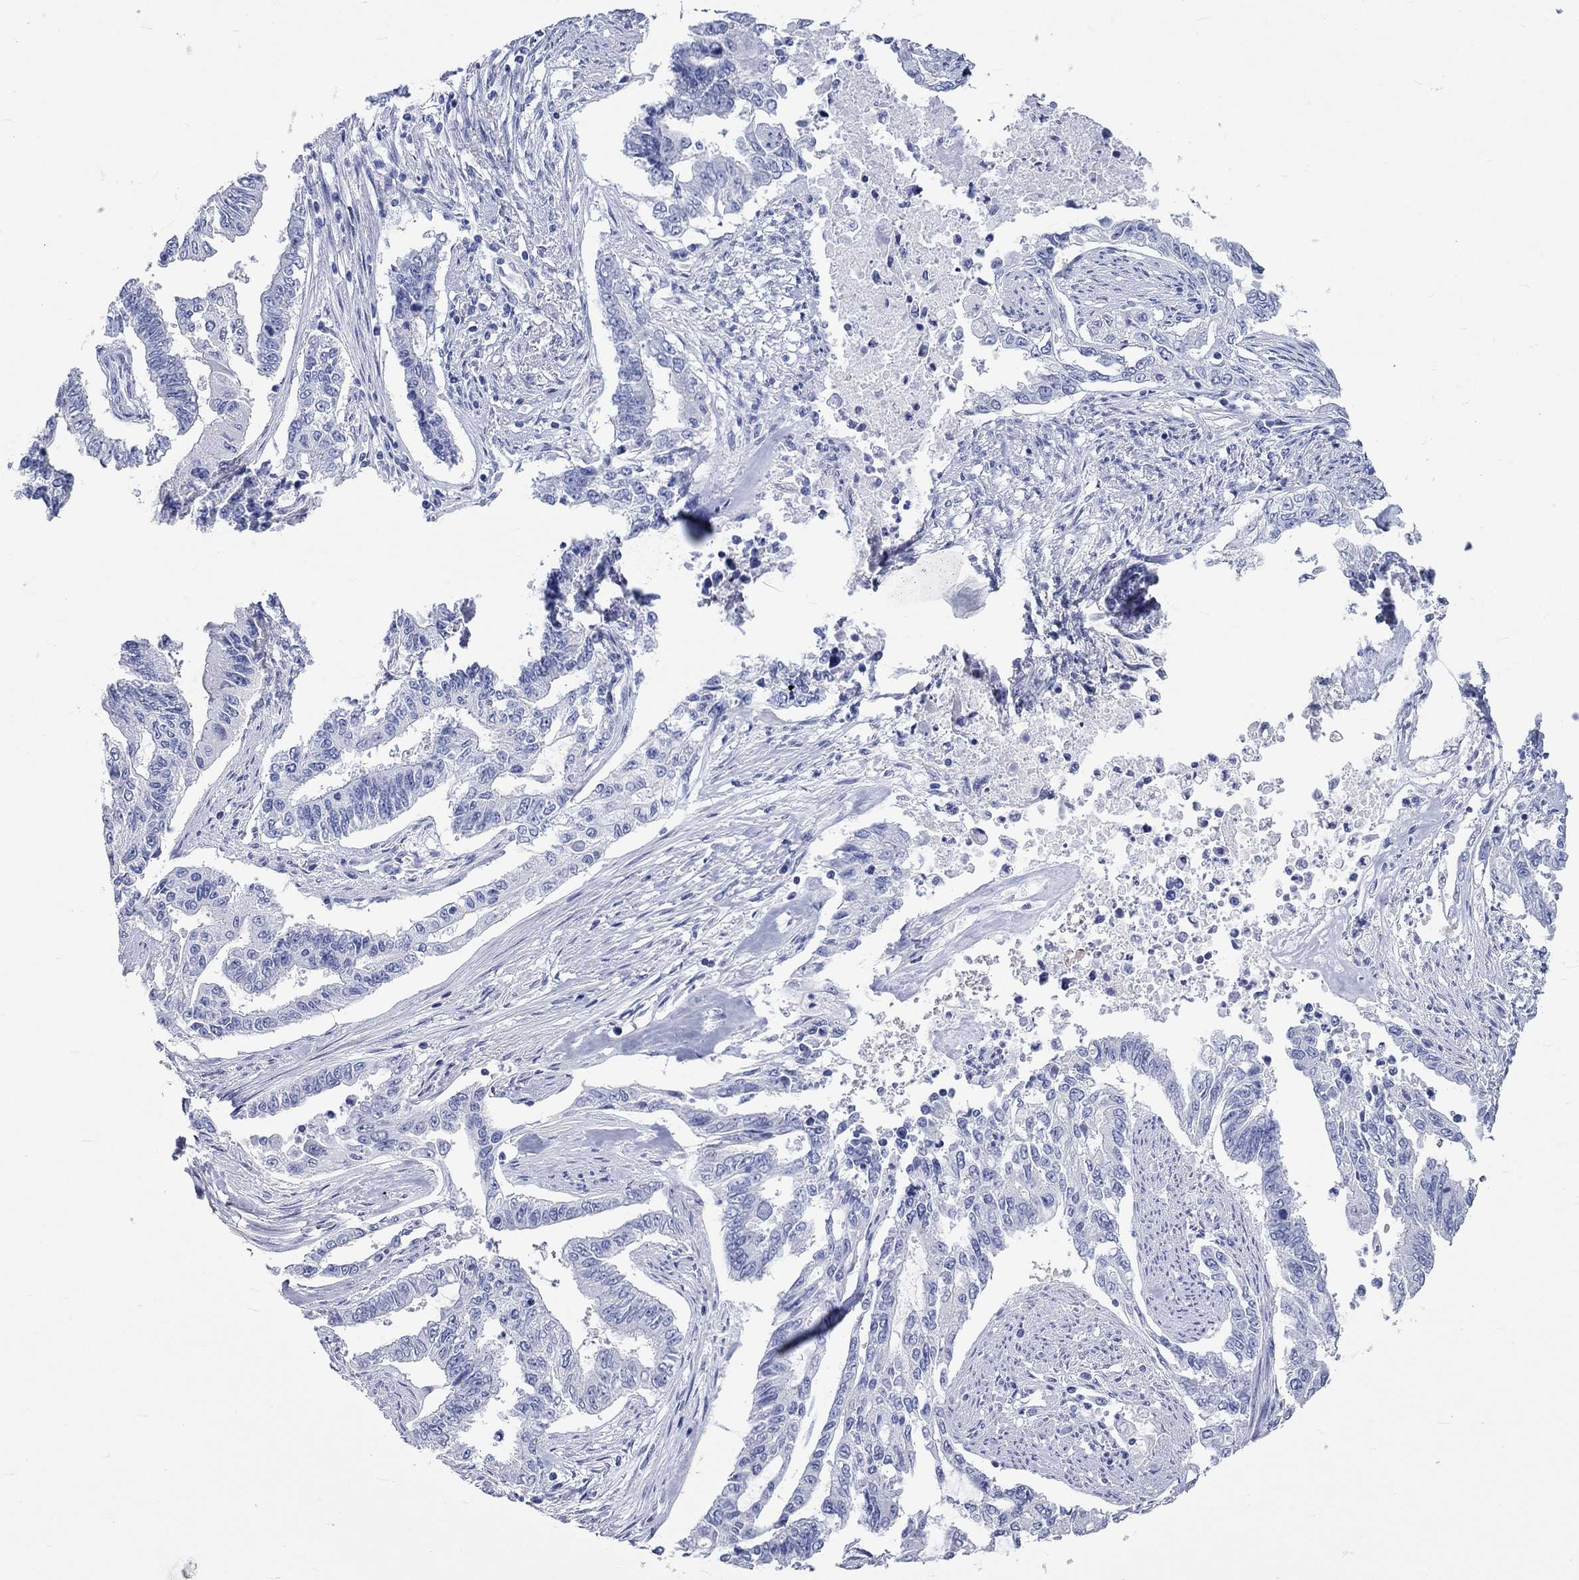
{"staining": {"intensity": "negative", "quantity": "none", "location": "none"}, "tissue": "endometrial cancer", "cell_type": "Tumor cells", "image_type": "cancer", "snomed": [{"axis": "morphology", "description": "Adenocarcinoma, NOS"}, {"axis": "topography", "description": "Uterus"}], "caption": "Tumor cells show no significant protein staining in adenocarcinoma (endometrial).", "gene": "SPATA9", "patient": {"sex": "female", "age": 59}}